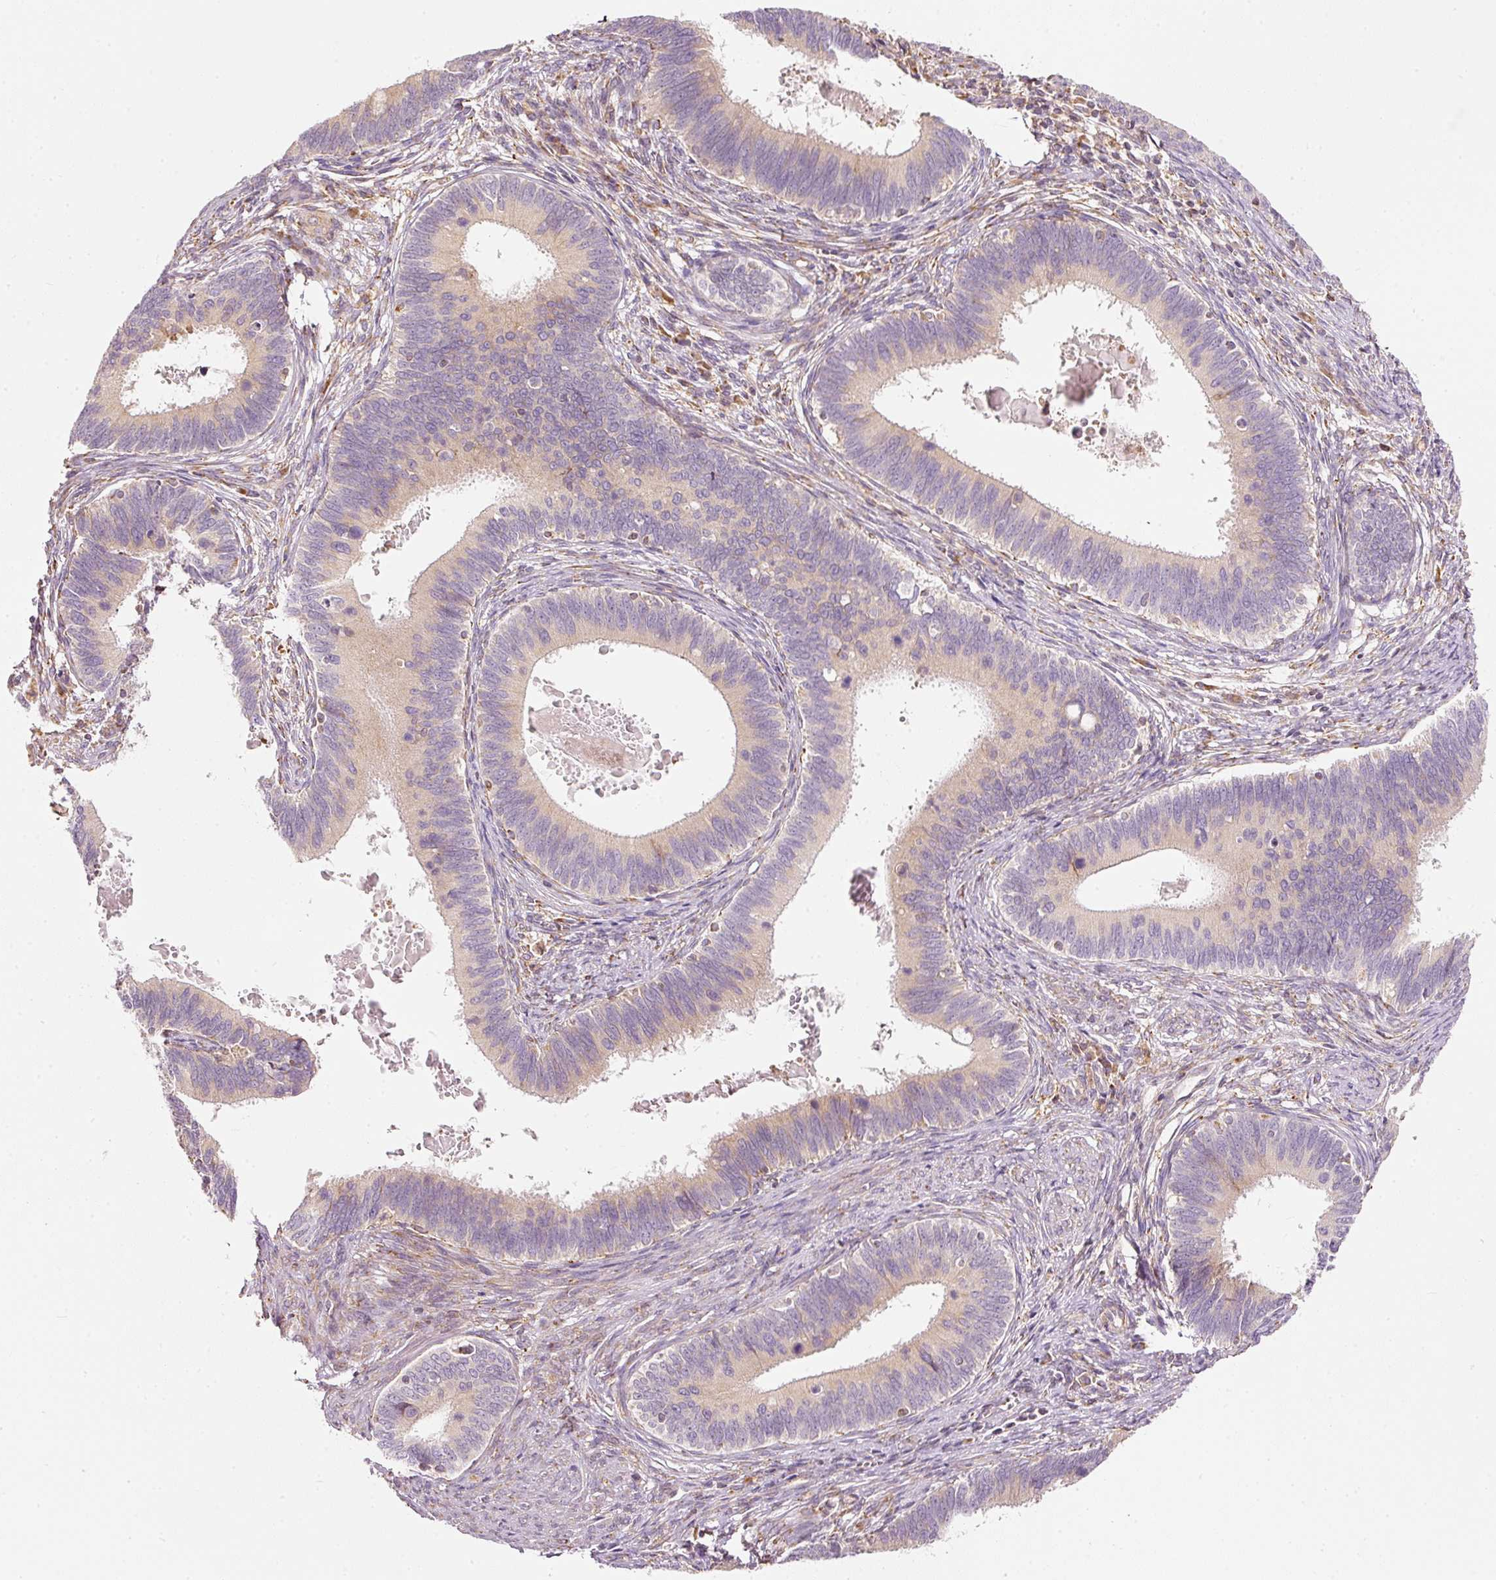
{"staining": {"intensity": "weak", "quantity": "<25%", "location": "cytoplasmic/membranous"}, "tissue": "cervical cancer", "cell_type": "Tumor cells", "image_type": "cancer", "snomed": [{"axis": "morphology", "description": "Adenocarcinoma, NOS"}, {"axis": "topography", "description": "Cervix"}], "caption": "DAB immunohistochemical staining of human cervical cancer (adenocarcinoma) demonstrates no significant expression in tumor cells. (Brightfield microscopy of DAB immunohistochemistry at high magnification).", "gene": "SNAPC5", "patient": {"sex": "female", "age": 42}}